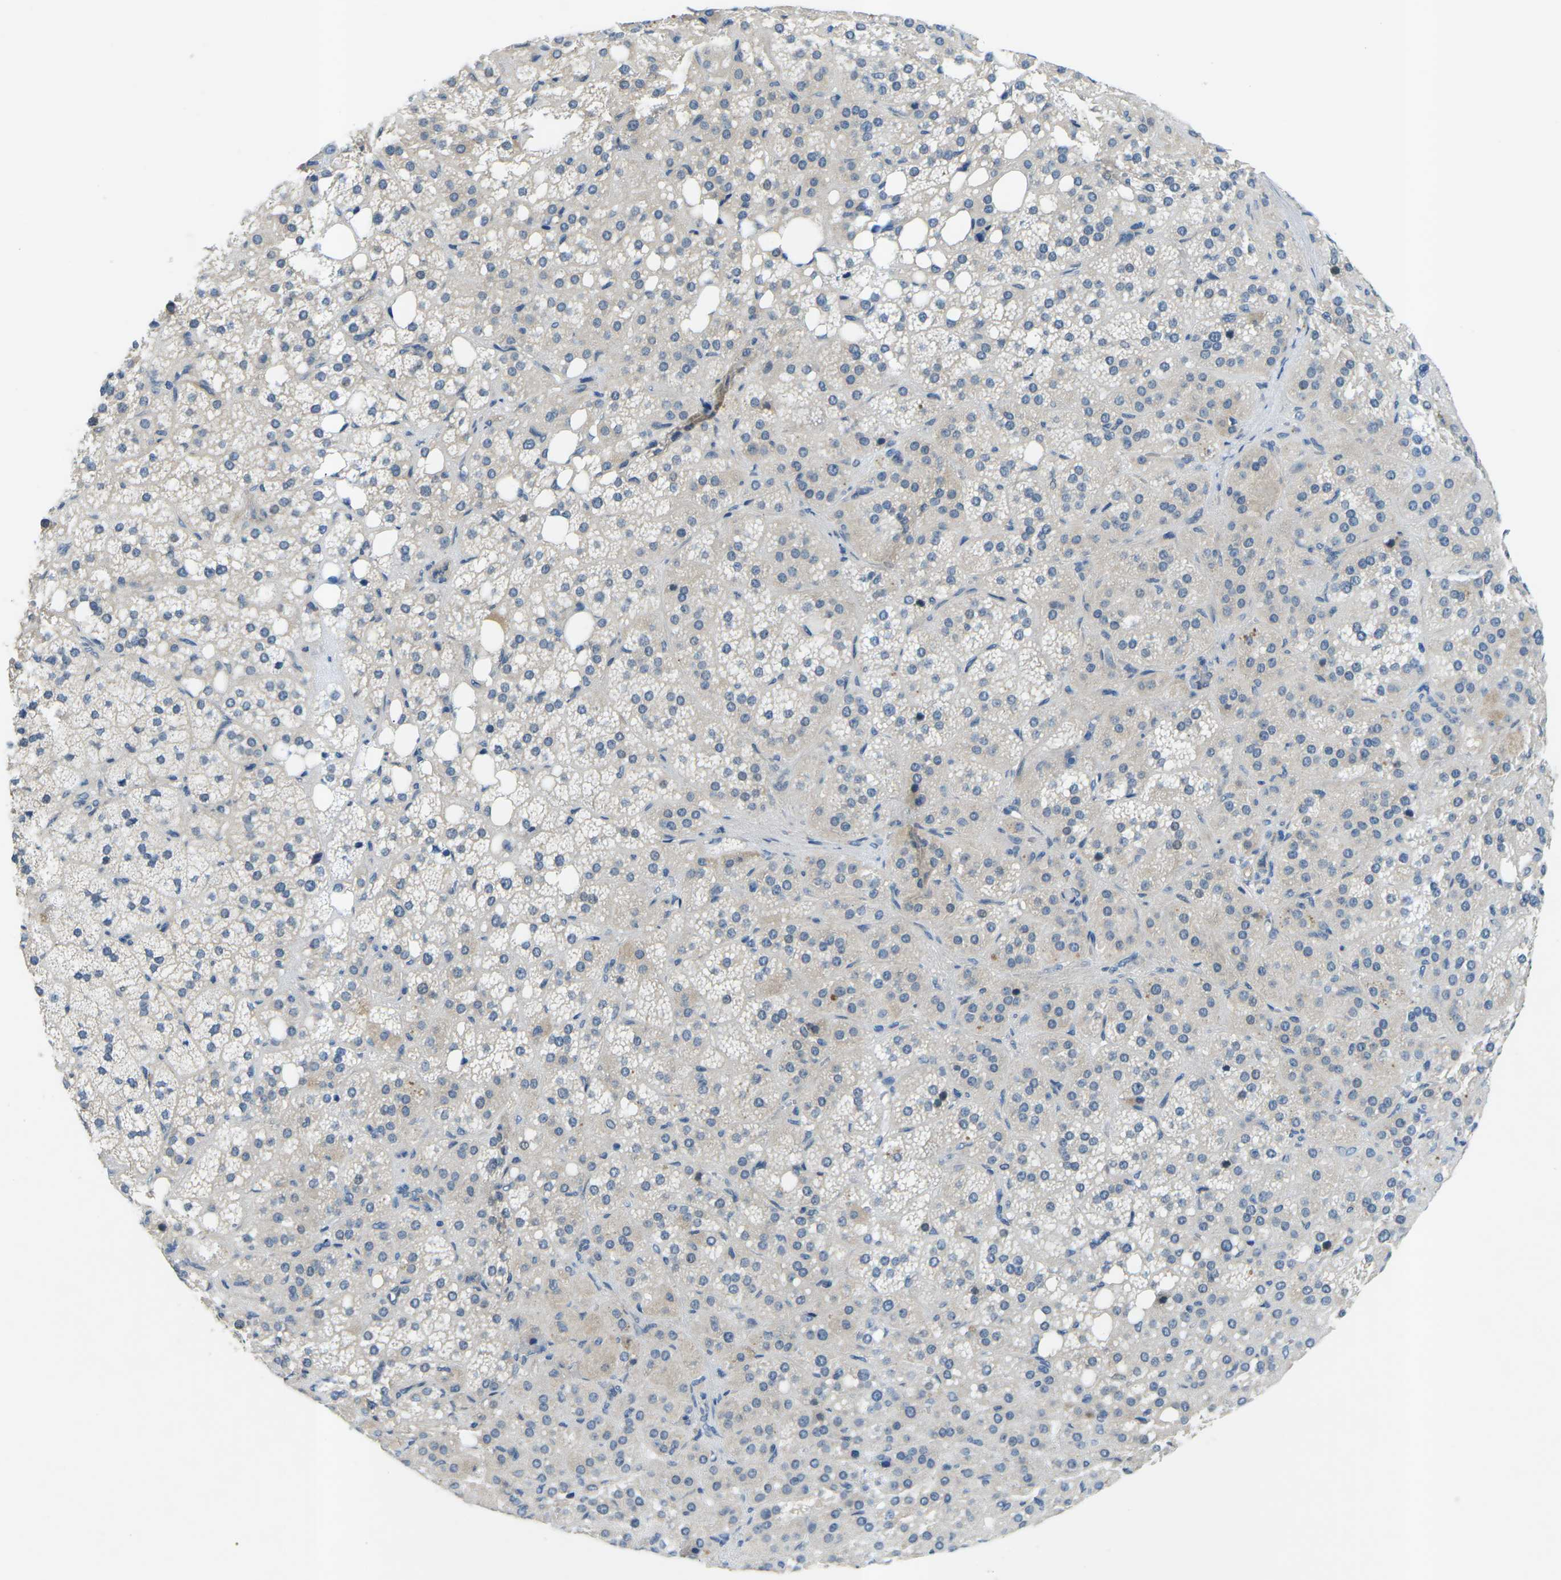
{"staining": {"intensity": "weak", "quantity": "25%-75%", "location": "cytoplasmic/membranous"}, "tissue": "adrenal gland", "cell_type": "Glandular cells", "image_type": "normal", "snomed": [{"axis": "morphology", "description": "Normal tissue, NOS"}, {"axis": "topography", "description": "Adrenal gland"}], "caption": "Protein staining shows weak cytoplasmic/membranous staining in approximately 25%-75% of glandular cells in benign adrenal gland.", "gene": "CTNND1", "patient": {"sex": "female", "age": 59}}